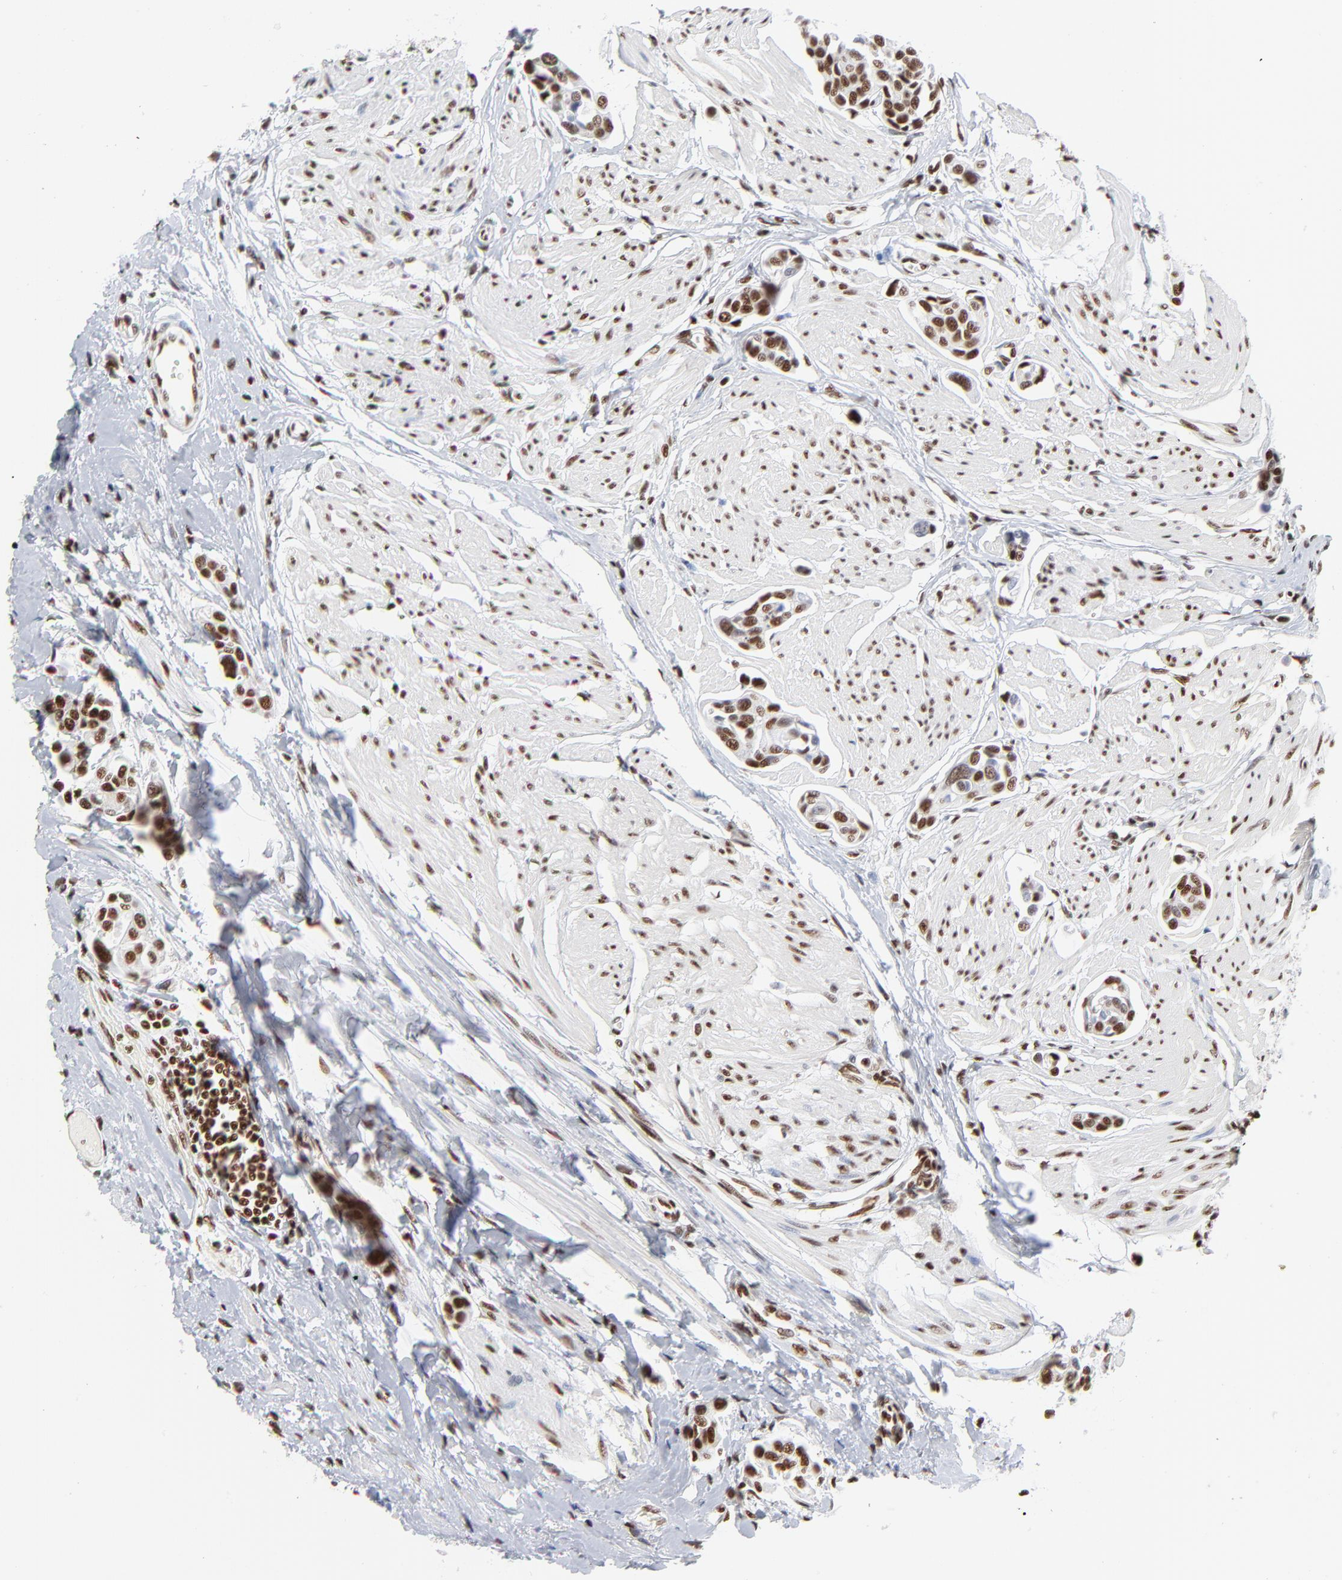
{"staining": {"intensity": "strong", "quantity": ">75%", "location": "nuclear"}, "tissue": "urothelial cancer", "cell_type": "Tumor cells", "image_type": "cancer", "snomed": [{"axis": "morphology", "description": "Urothelial carcinoma, High grade"}, {"axis": "topography", "description": "Urinary bladder"}], "caption": "Tumor cells show high levels of strong nuclear staining in approximately >75% of cells in urothelial cancer. (DAB (3,3'-diaminobenzidine) IHC, brown staining for protein, blue staining for nuclei).", "gene": "CREB1", "patient": {"sex": "male", "age": 78}}